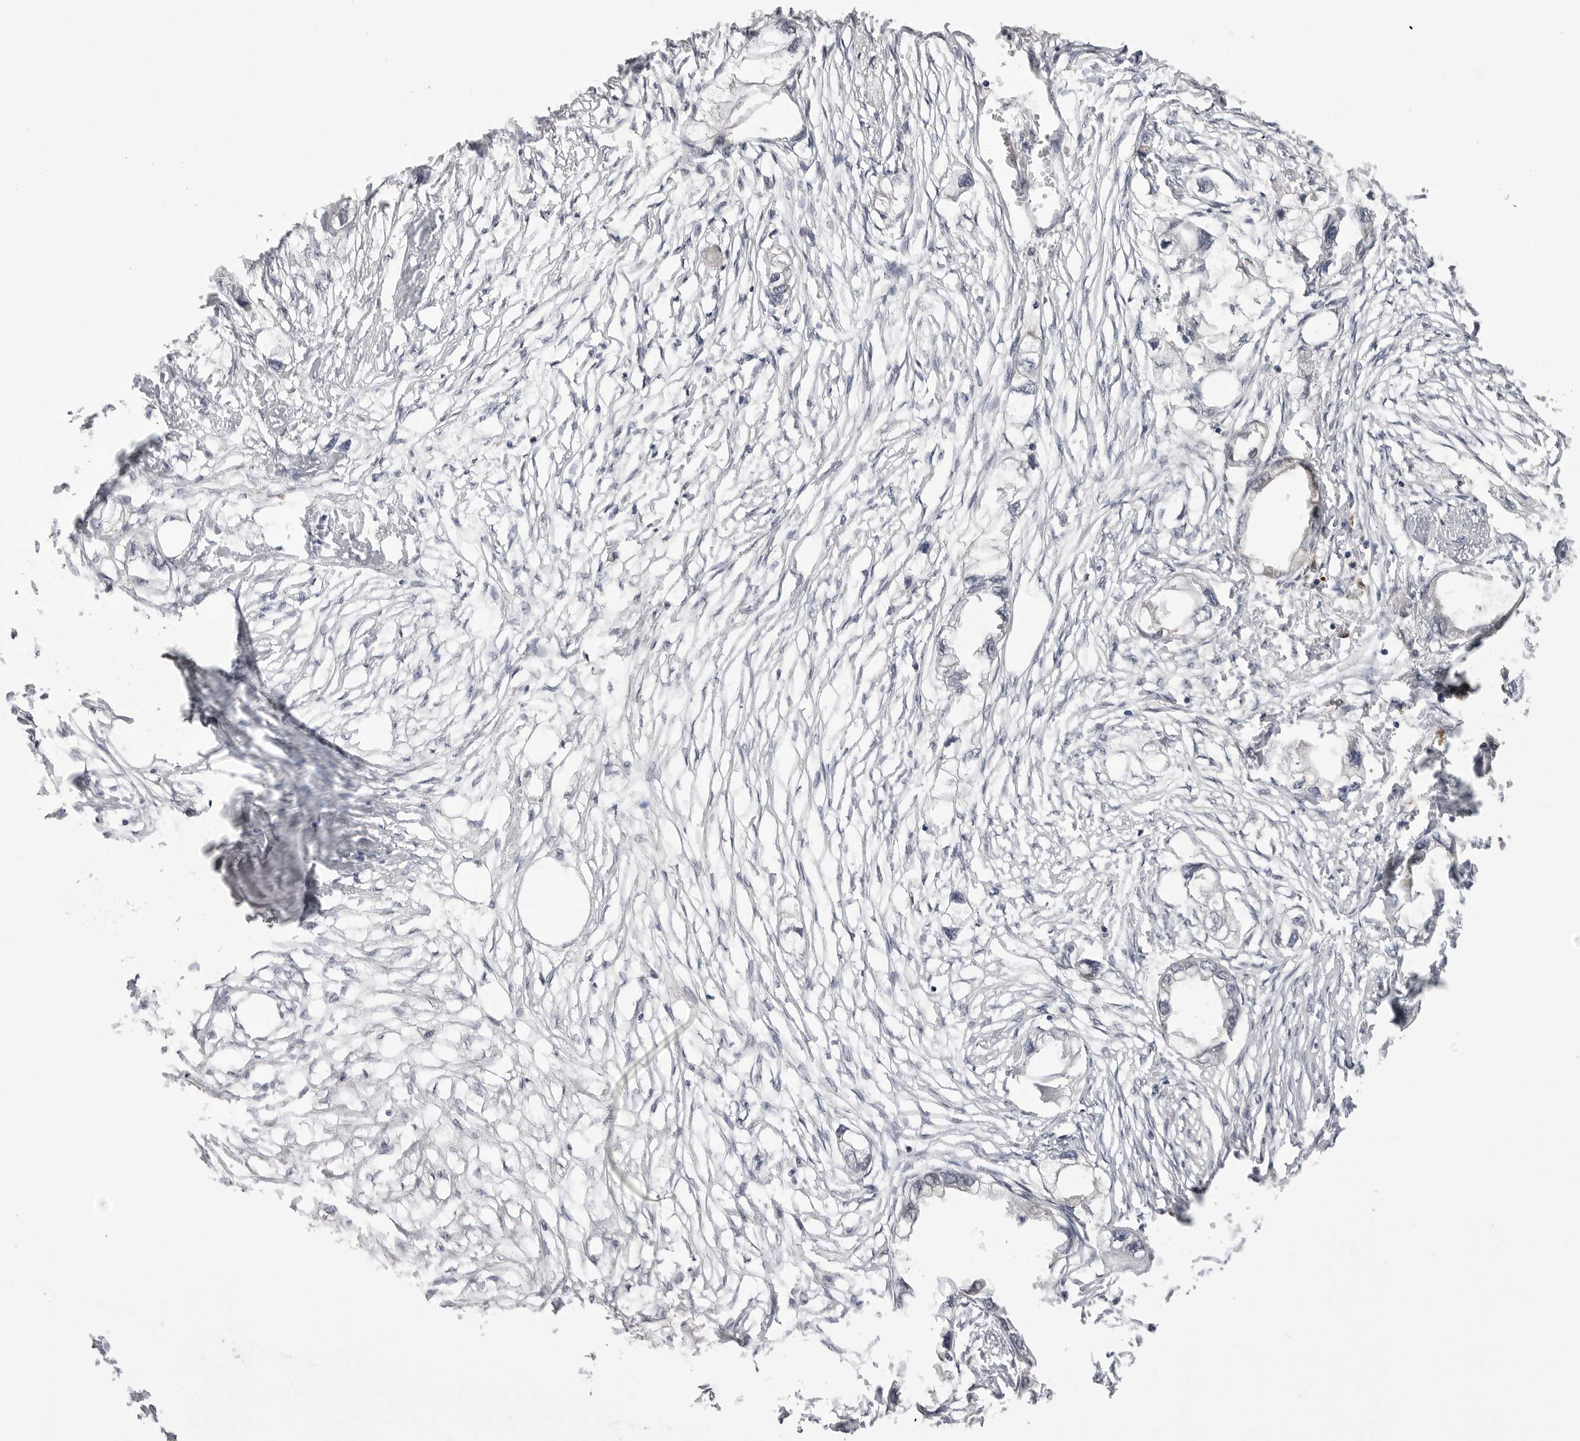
{"staining": {"intensity": "negative", "quantity": "none", "location": "none"}, "tissue": "endometrial cancer", "cell_type": "Tumor cells", "image_type": "cancer", "snomed": [{"axis": "morphology", "description": "Adenocarcinoma, NOS"}, {"axis": "morphology", "description": "Adenocarcinoma, metastatic, NOS"}, {"axis": "topography", "description": "Adipose tissue"}, {"axis": "topography", "description": "Endometrium"}], "caption": "An IHC histopathology image of endometrial cancer (adenocarcinoma) is shown. There is no staining in tumor cells of endometrial cancer (adenocarcinoma).", "gene": "PTK2B", "patient": {"sex": "female", "age": 67}}